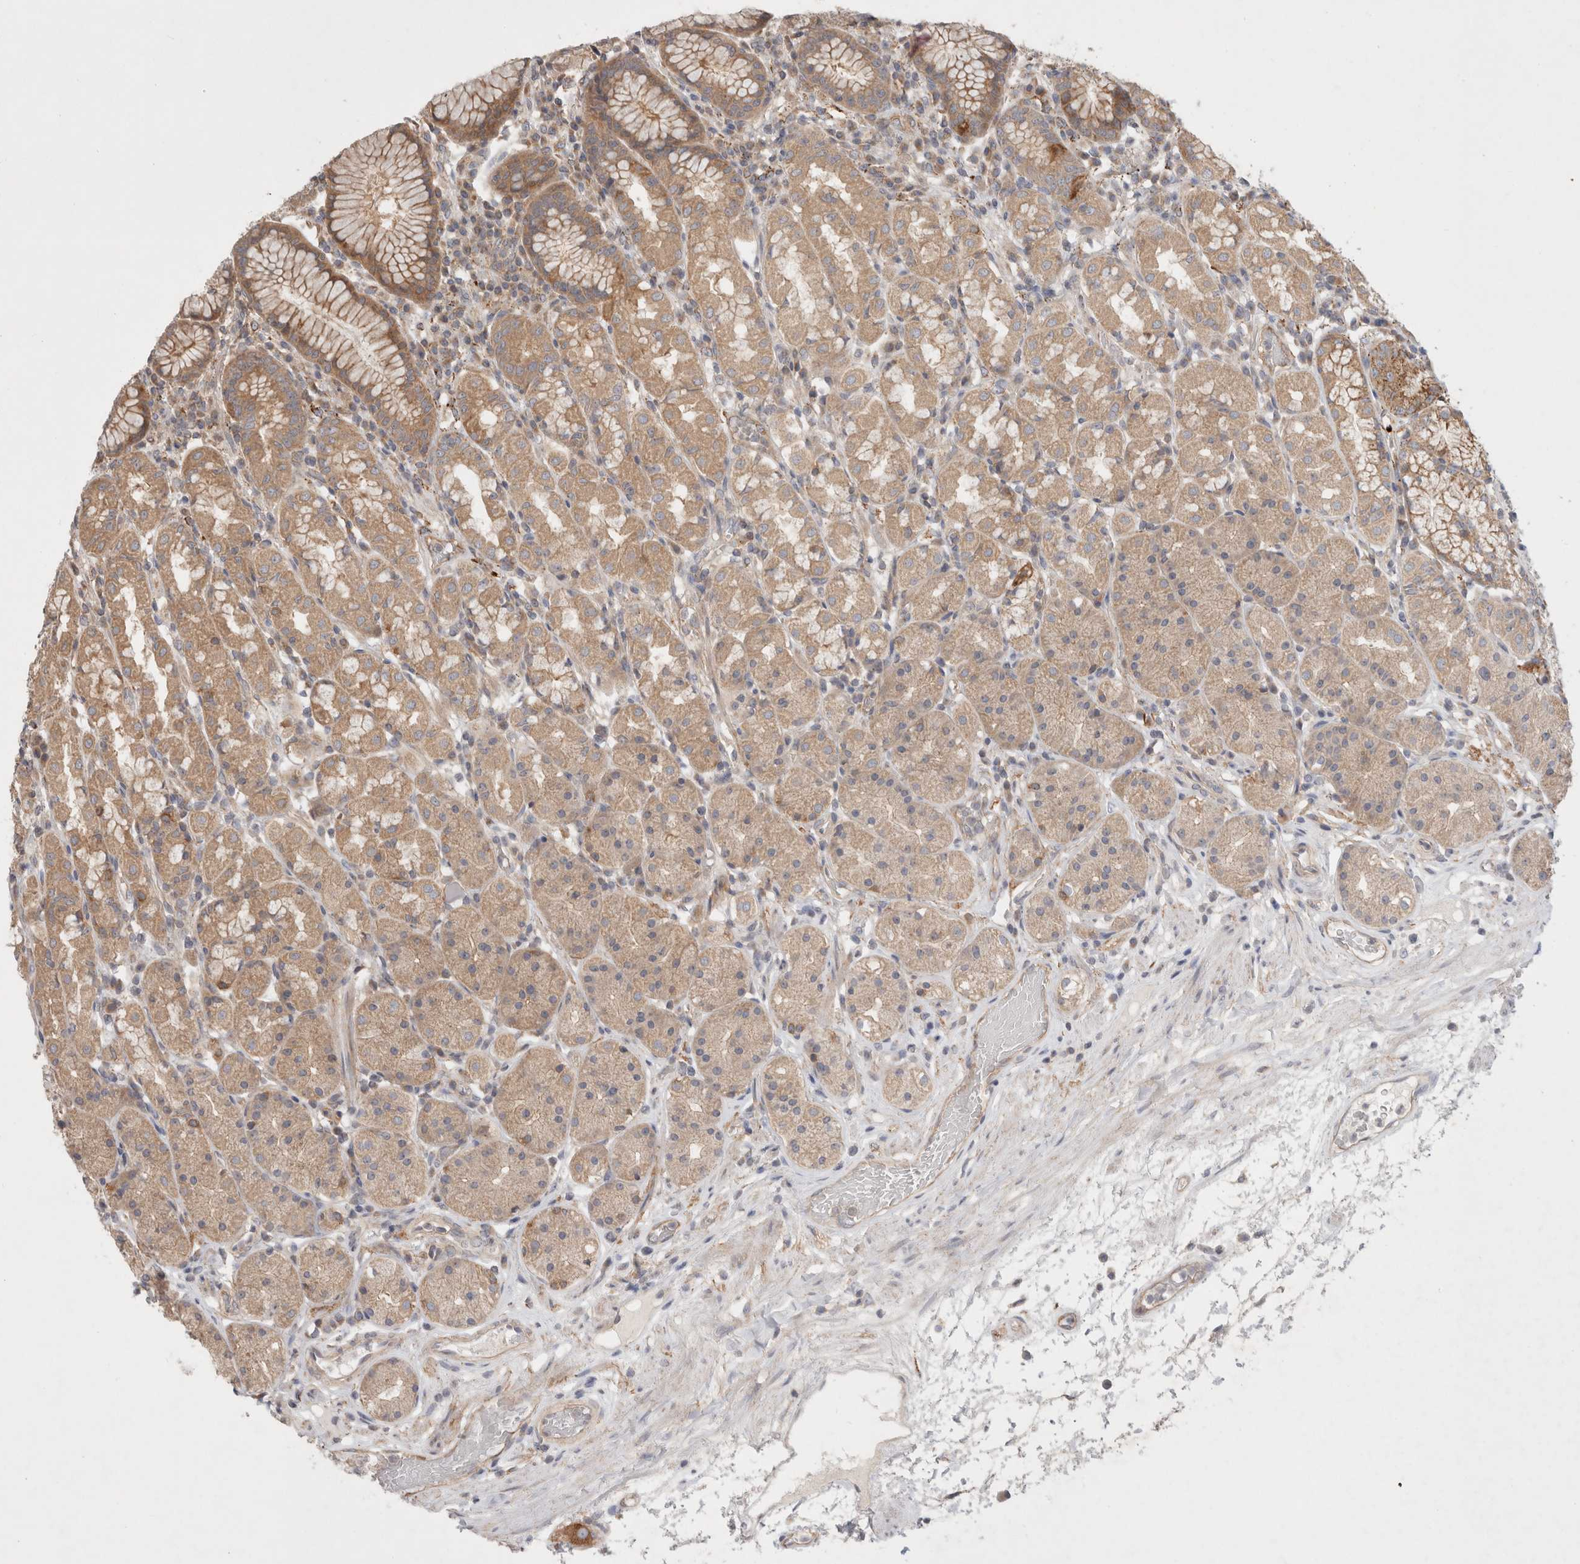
{"staining": {"intensity": "weak", "quantity": "25%-75%", "location": "cytoplasmic/membranous"}, "tissue": "stomach", "cell_type": "Glandular cells", "image_type": "normal", "snomed": [{"axis": "morphology", "description": "Normal tissue, NOS"}, {"axis": "topography", "description": "Stomach, lower"}], "caption": "This micrograph exhibits benign stomach stained with immunohistochemistry to label a protein in brown. The cytoplasmic/membranous of glandular cells show weak positivity for the protein. Nuclei are counter-stained blue.", "gene": "HROB", "patient": {"sex": "female", "age": 56}}